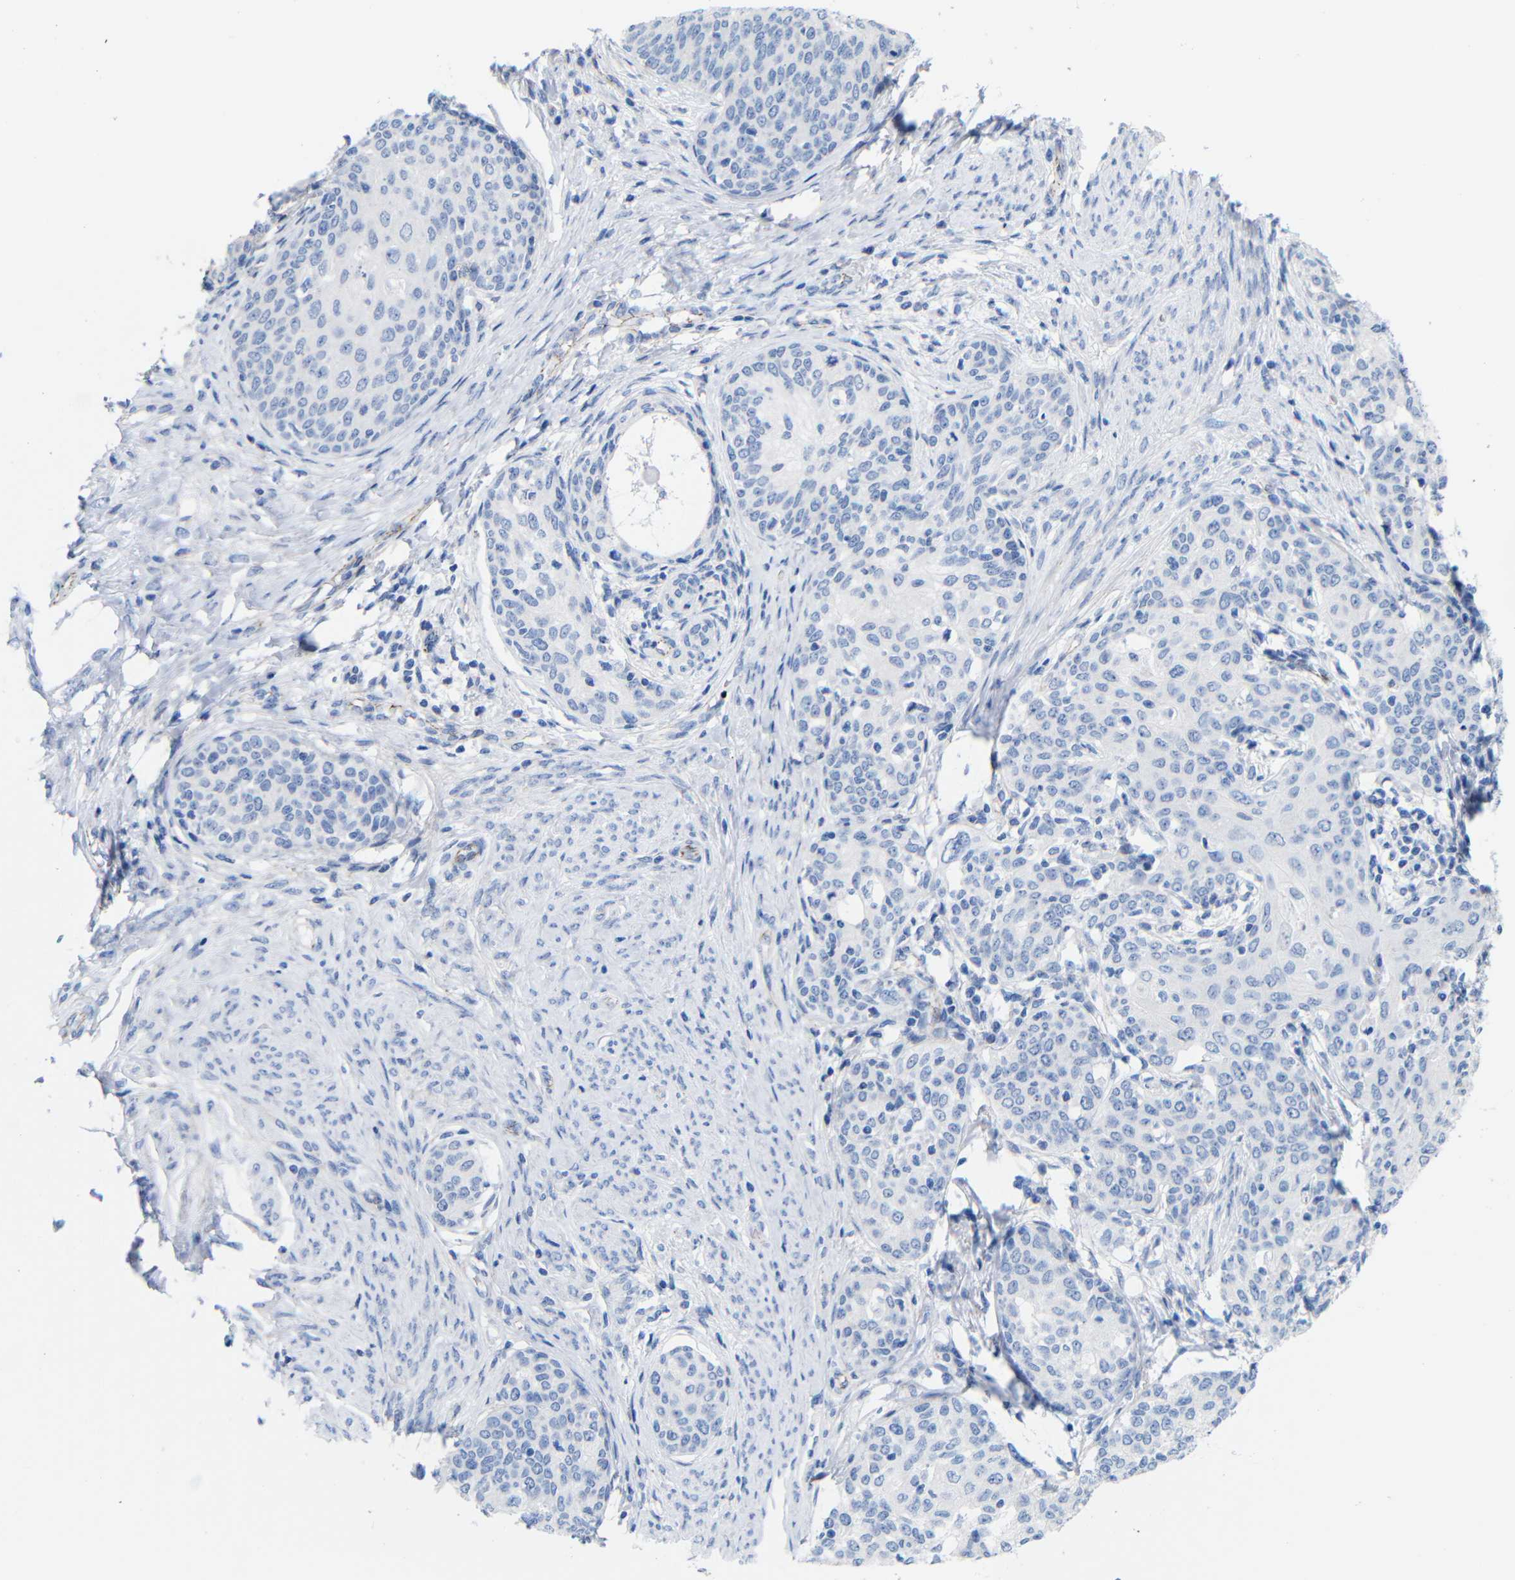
{"staining": {"intensity": "negative", "quantity": "none", "location": "none"}, "tissue": "cervical cancer", "cell_type": "Tumor cells", "image_type": "cancer", "snomed": [{"axis": "morphology", "description": "Squamous cell carcinoma, NOS"}, {"axis": "morphology", "description": "Adenocarcinoma, NOS"}, {"axis": "topography", "description": "Cervix"}], "caption": "Adenocarcinoma (cervical) stained for a protein using immunohistochemistry displays no expression tumor cells.", "gene": "CGNL1", "patient": {"sex": "female", "age": 52}}